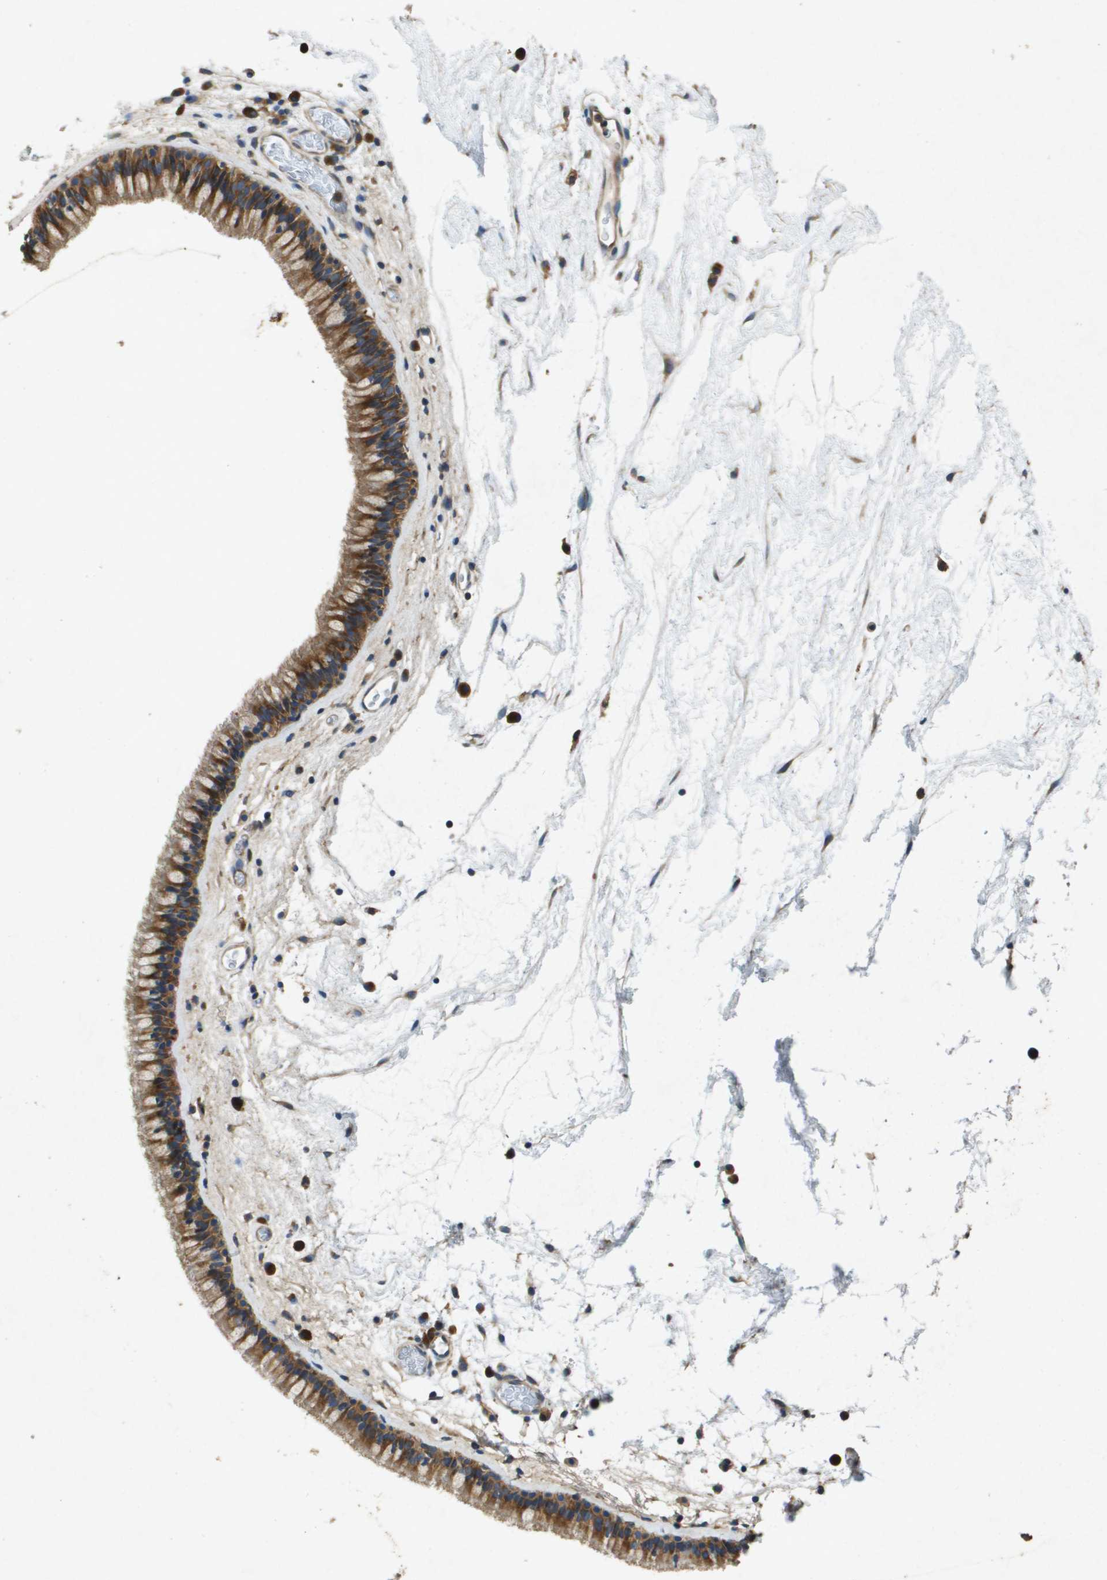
{"staining": {"intensity": "moderate", "quantity": ">75%", "location": "cytoplasmic/membranous"}, "tissue": "nasopharynx", "cell_type": "Respiratory epithelial cells", "image_type": "normal", "snomed": [{"axis": "morphology", "description": "Normal tissue, NOS"}, {"axis": "morphology", "description": "Inflammation, NOS"}, {"axis": "topography", "description": "Nasopharynx"}], "caption": "Normal nasopharynx was stained to show a protein in brown. There is medium levels of moderate cytoplasmic/membranous staining in about >75% of respiratory epithelial cells. (DAB IHC with brightfield microscopy, high magnification).", "gene": "PTPRT", "patient": {"sex": "male", "age": 48}}